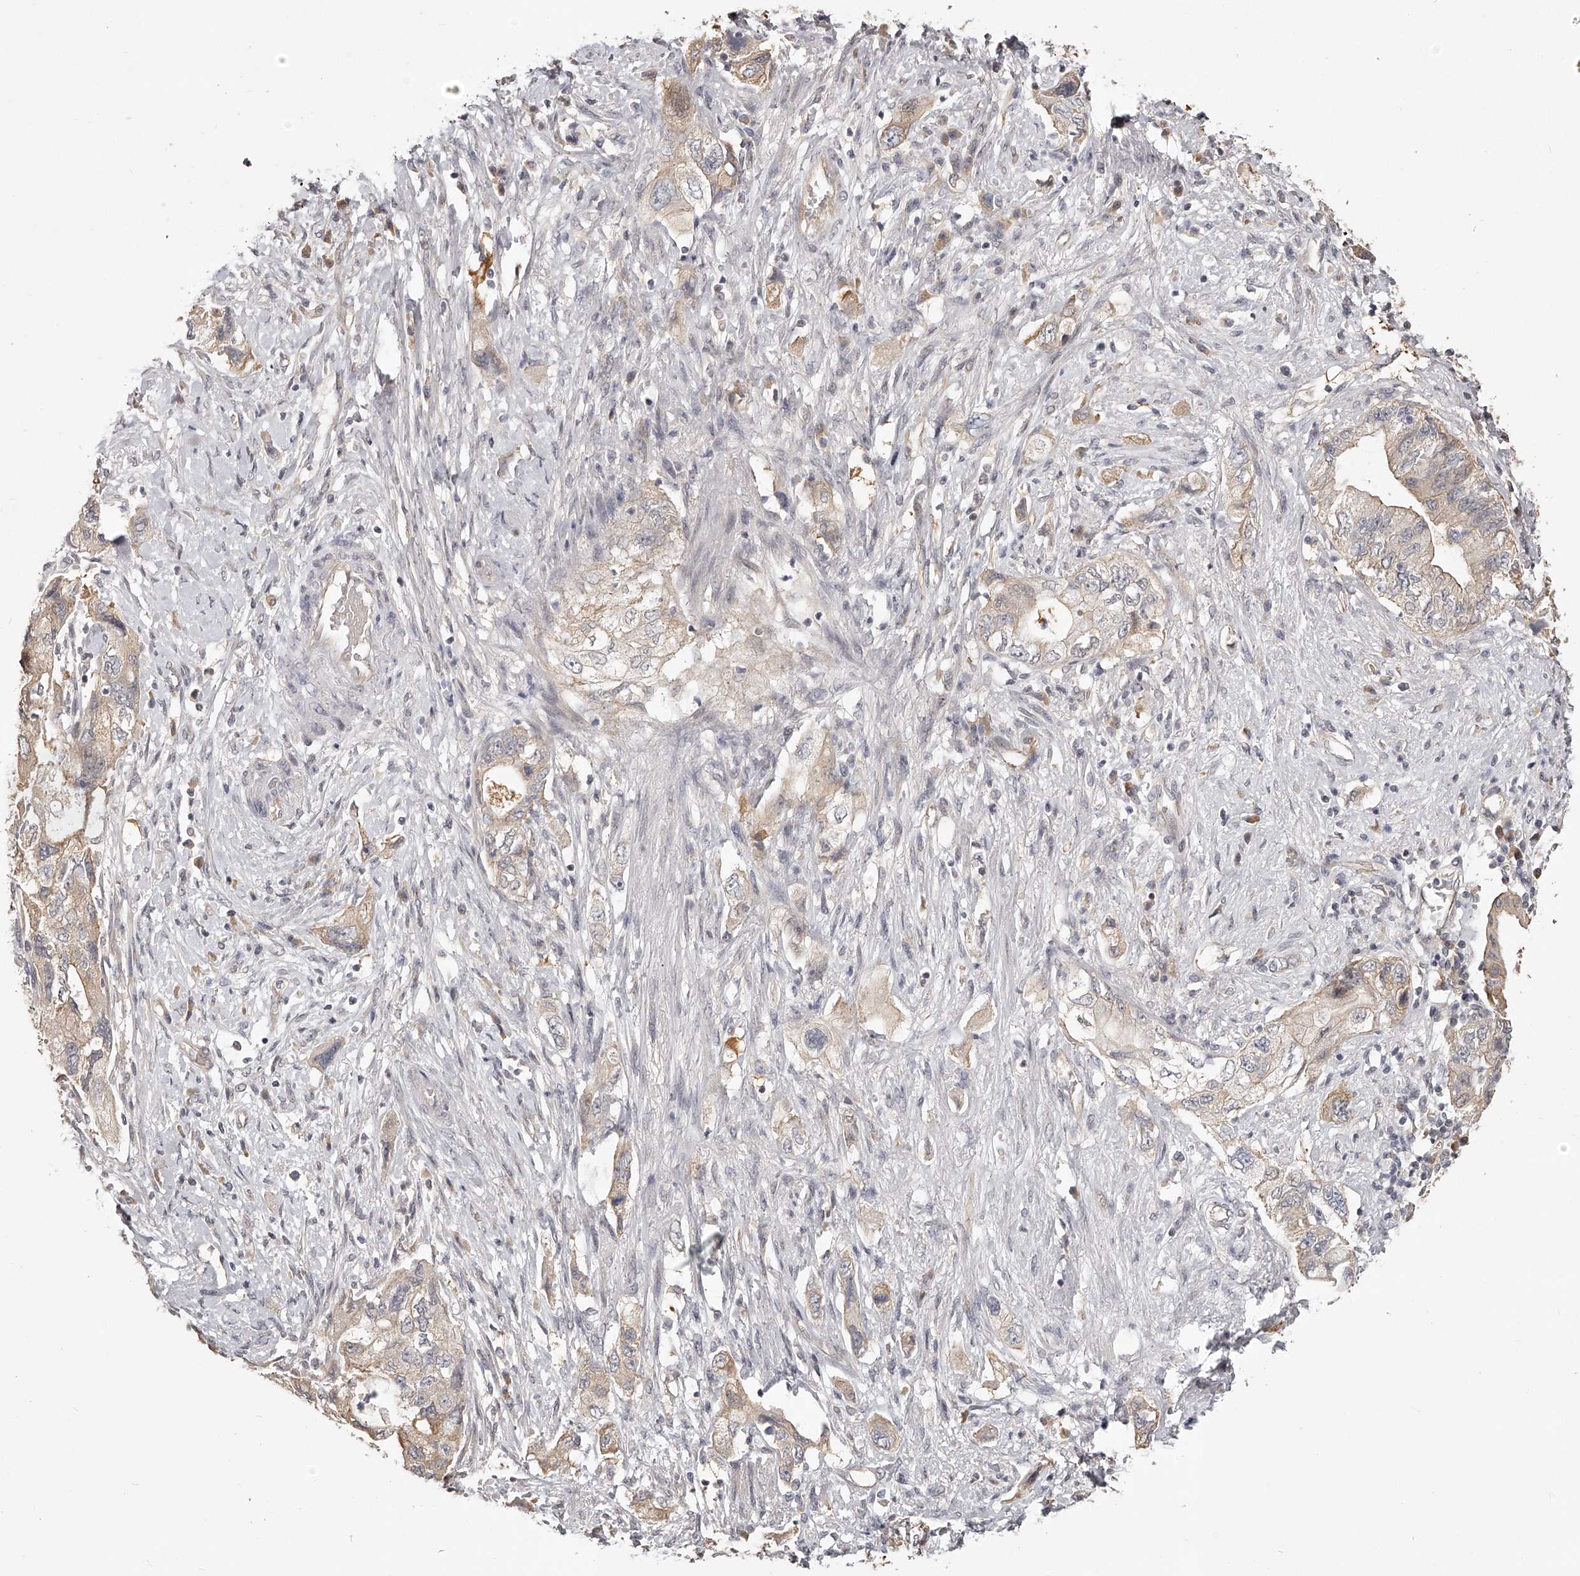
{"staining": {"intensity": "moderate", "quantity": ">75%", "location": "cytoplasmic/membranous"}, "tissue": "pancreatic cancer", "cell_type": "Tumor cells", "image_type": "cancer", "snomed": [{"axis": "morphology", "description": "Adenocarcinoma, NOS"}, {"axis": "topography", "description": "Pancreas"}], "caption": "Approximately >75% of tumor cells in human adenocarcinoma (pancreatic) demonstrate moderate cytoplasmic/membranous protein expression as visualized by brown immunohistochemical staining.", "gene": "ZNF582", "patient": {"sex": "female", "age": 73}}